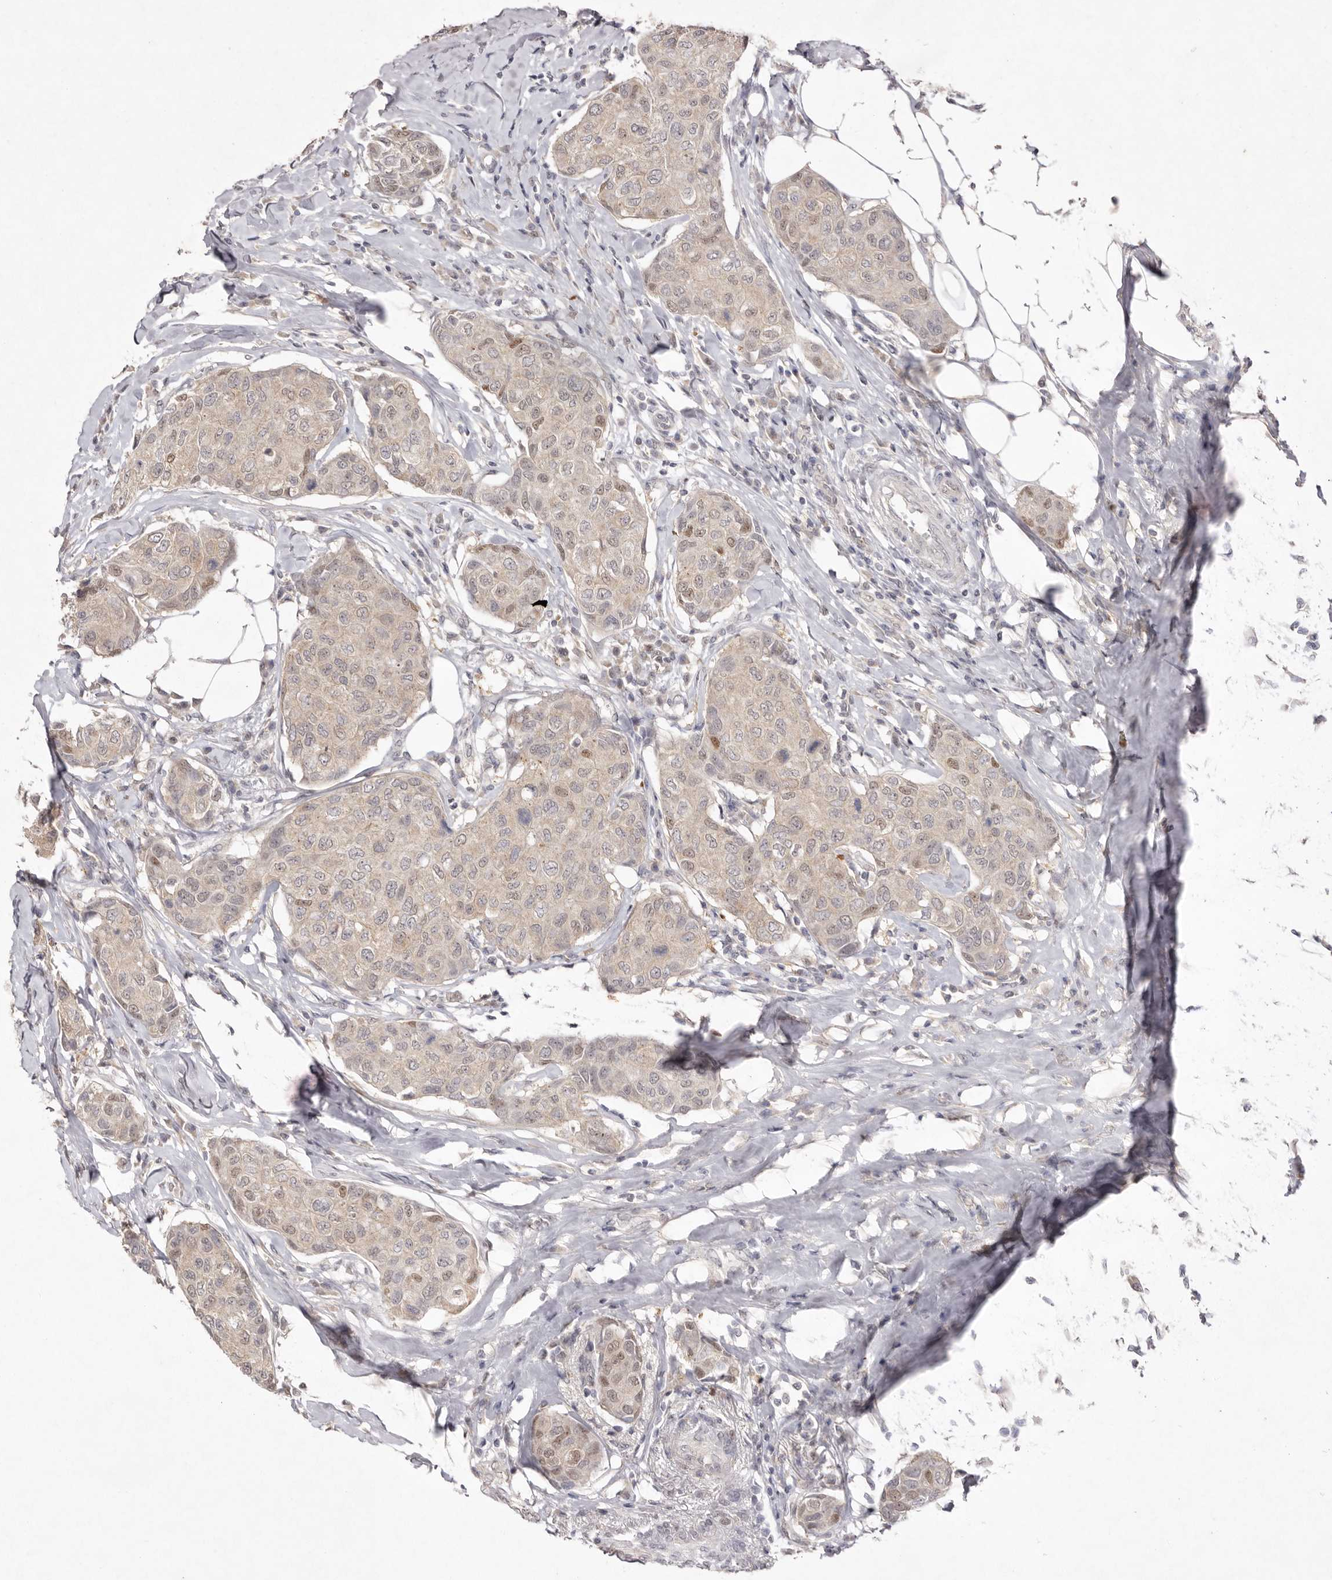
{"staining": {"intensity": "weak", "quantity": "25%-75%", "location": "cytoplasmic/membranous,nuclear"}, "tissue": "breast cancer", "cell_type": "Tumor cells", "image_type": "cancer", "snomed": [{"axis": "morphology", "description": "Duct carcinoma"}, {"axis": "topography", "description": "Breast"}], "caption": "IHC of human breast infiltrating ductal carcinoma demonstrates low levels of weak cytoplasmic/membranous and nuclear staining in approximately 25%-75% of tumor cells.", "gene": "TADA1", "patient": {"sex": "female", "age": 80}}